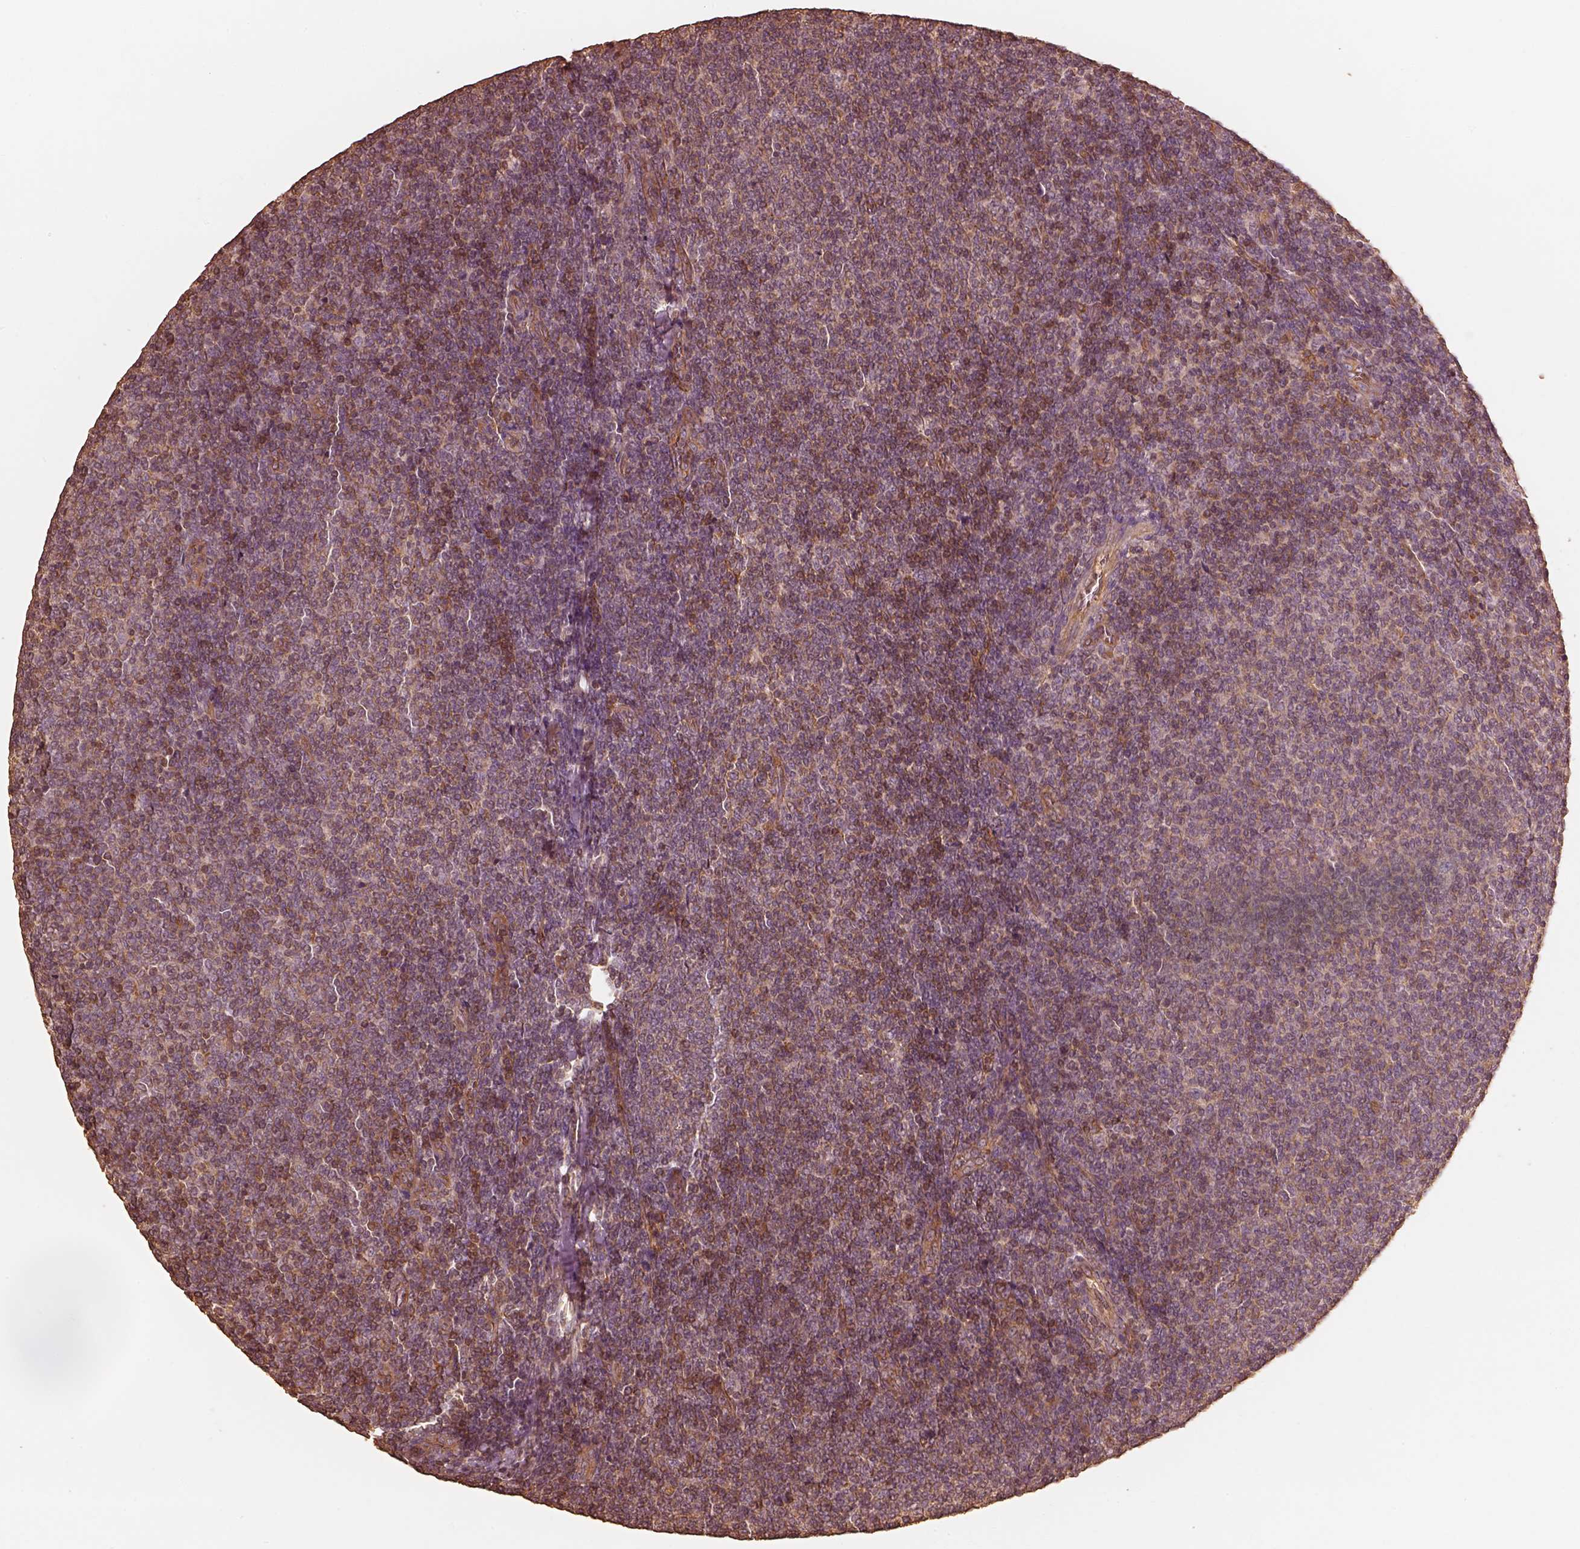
{"staining": {"intensity": "moderate", "quantity": ">75%", "location": "cytoplasmic/membranous"}, "tissue": "lymphoma", "cell_type": "Tumor cells", "image_type": "cancer", "snomed": [{"axis": "morphology", "description": "Malignant lymphoma, non-Hodgkin's type, Low grade"}, {"axis": "topography", "description": "Lymph node"}], "caption": "Moderate cytoplasmic/membranous positivity is seen in approximately >75% of tumor cells in malignant lymphoma, non-Hodgkin's type (low-grade).", "gene": "WDR7", "patient": {"sex": "male", "age": 52}}